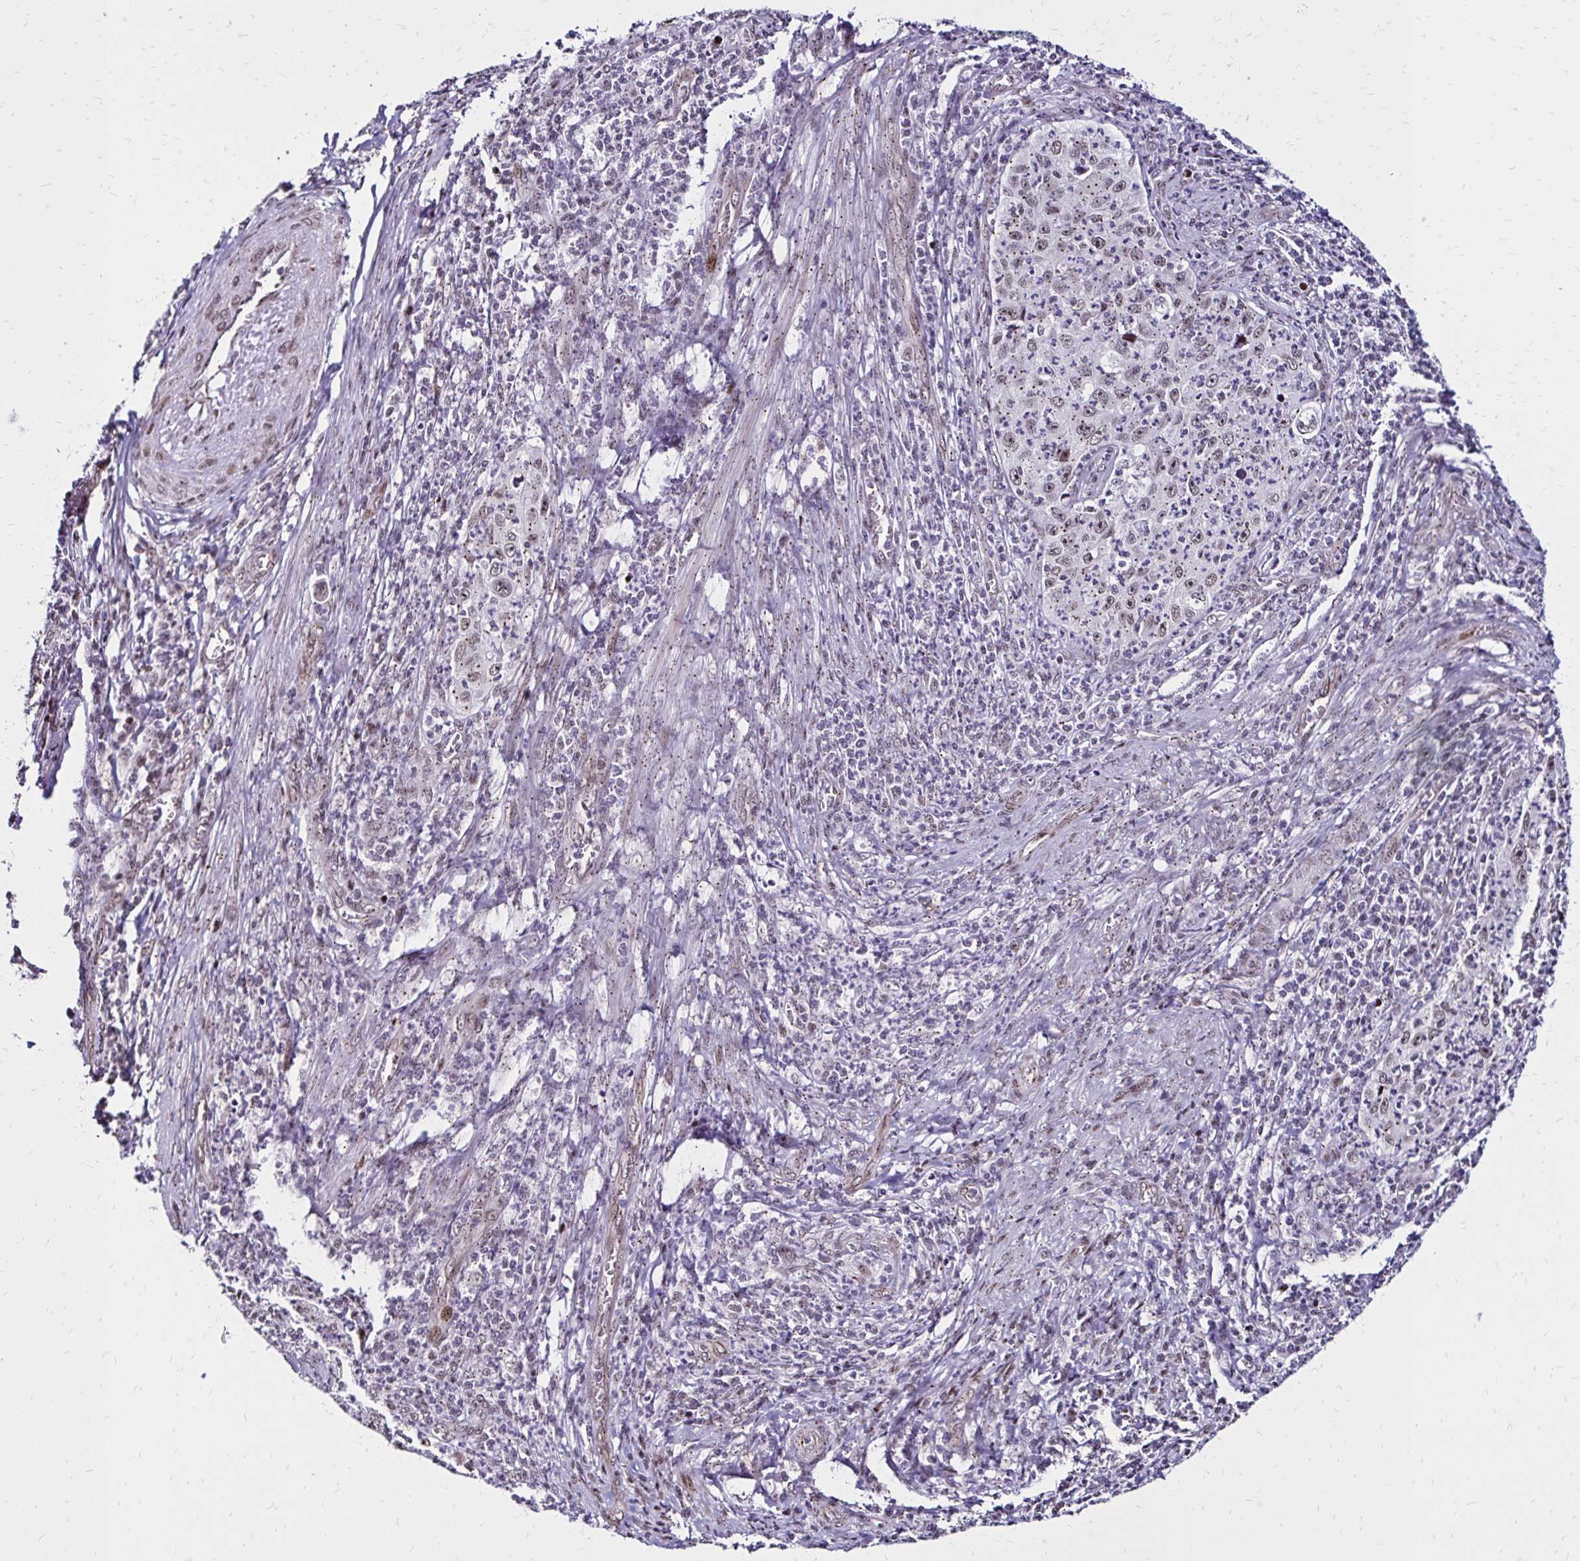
{"staining": {"intensity": "weak", "quantity": "25%-75%", "location": "cytoplasmic/membranous,nuclear"}, "tissue": "cervical cancer", "cell_type": "Tumor cells", "image_type": "cancer", "snomed": [{"axis": "morphology", "description": "Squamous cell carcinoma, NOS"}, {"axis": "topography", "description": "Cervix"}], "caption": "The image shows a brown stain indicating the presence of a protein in the cytoplasmic/membranous and nuclear of tumor cells in cervical squamous cell carcinoma.", "gene": "TOB1", "patient": {"sex": "female", "age": 30}}